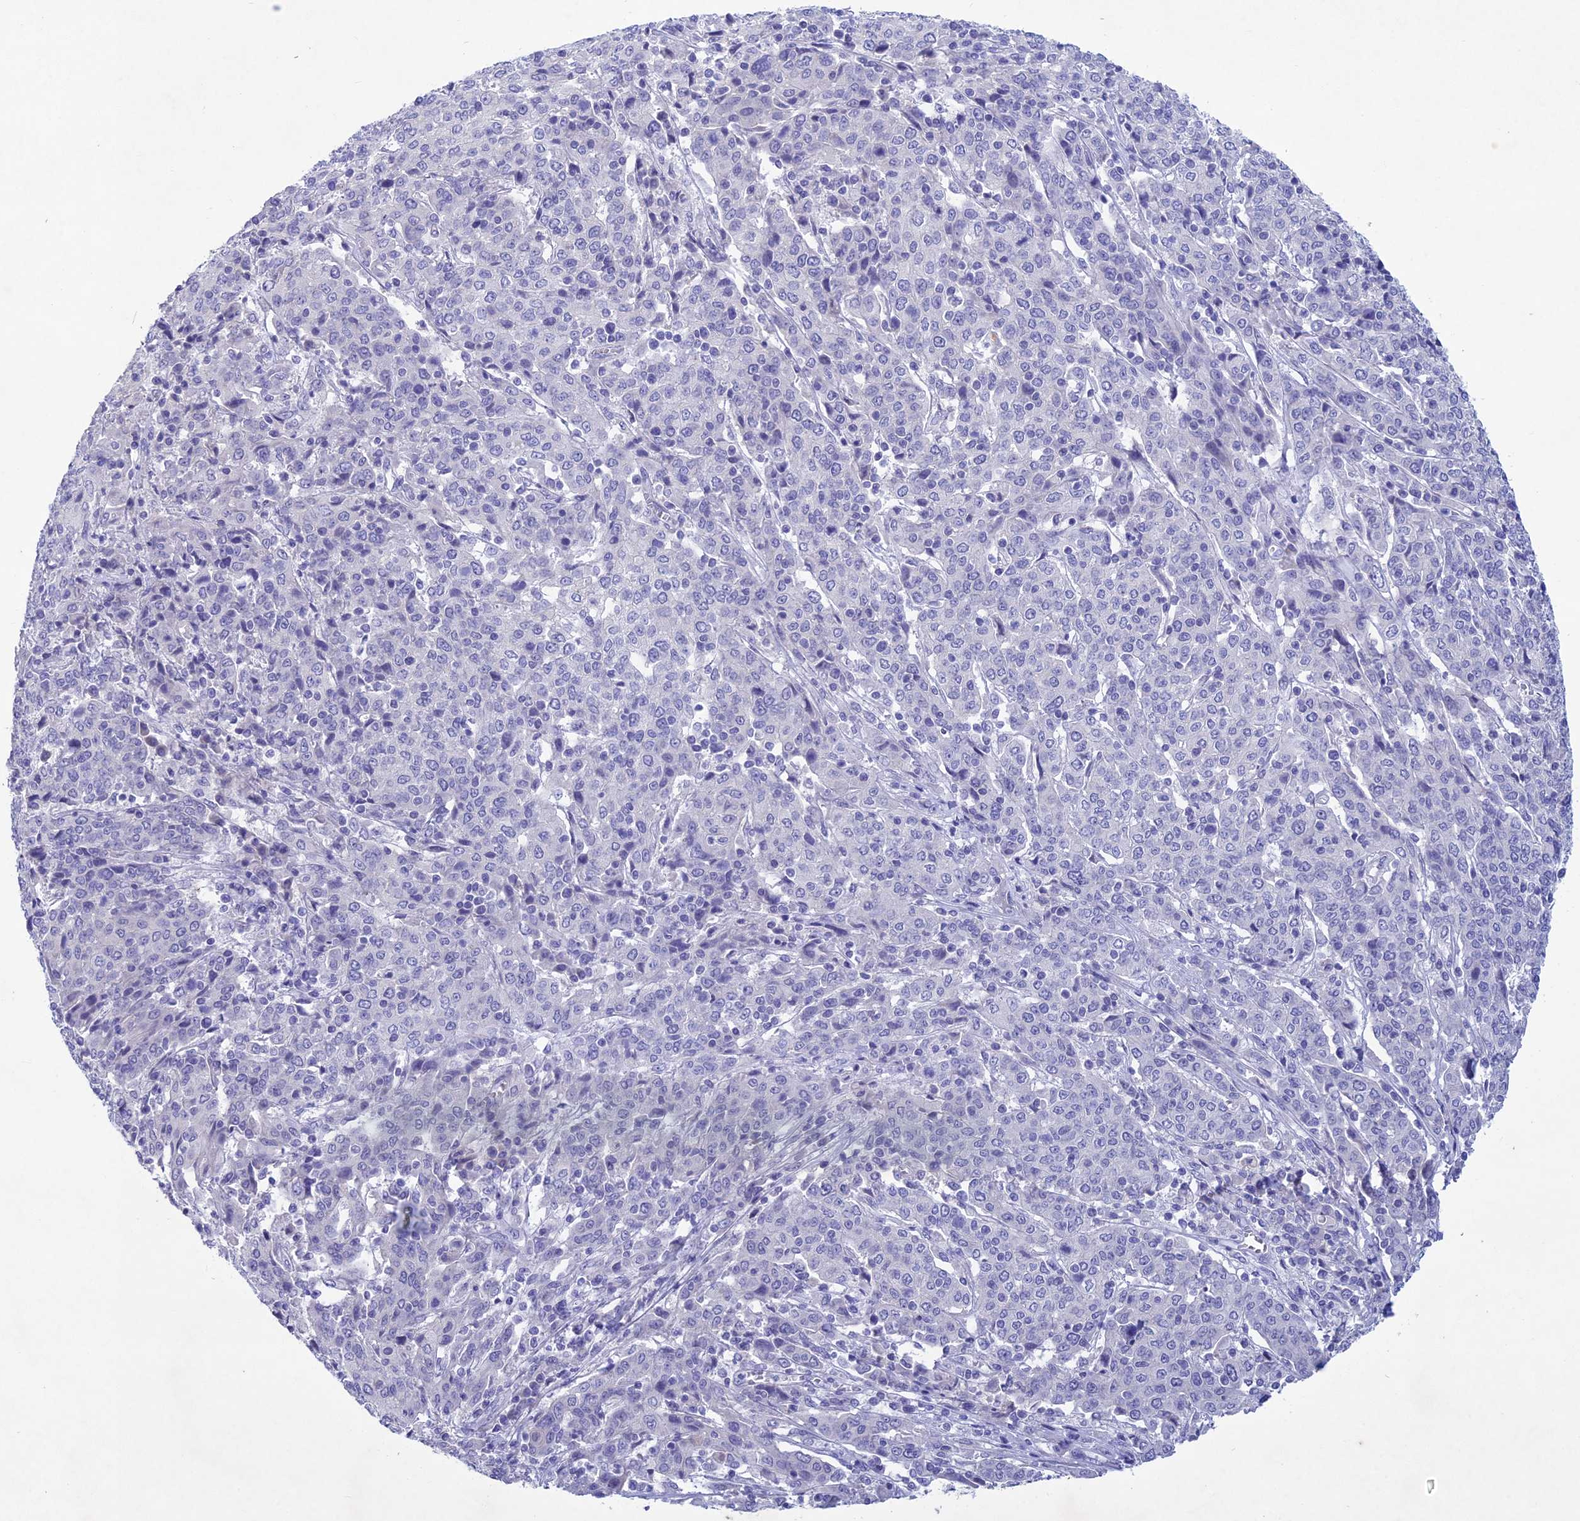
{"staining": {"intensity": "negative", "quantity": "none", "location": "none"}, "tissue": "cervical cancer", "cell_type": "Tumor cells", "image_type": "cancer", "snomed": [{"axis": "morphology", "description": "Squamous cell carcinoma, NOS"}, {"axis": "topography", "description": "Cervix"}], "caption": "A high-resolution photomicrograph shows immunohistochemistry (IHC) staining of cervical cancer (squamous cell carcinoma), which shows no significant expression in tumor cells.", "gene": "BTBD19", "patient": {"sex": "female", "age": 67}}